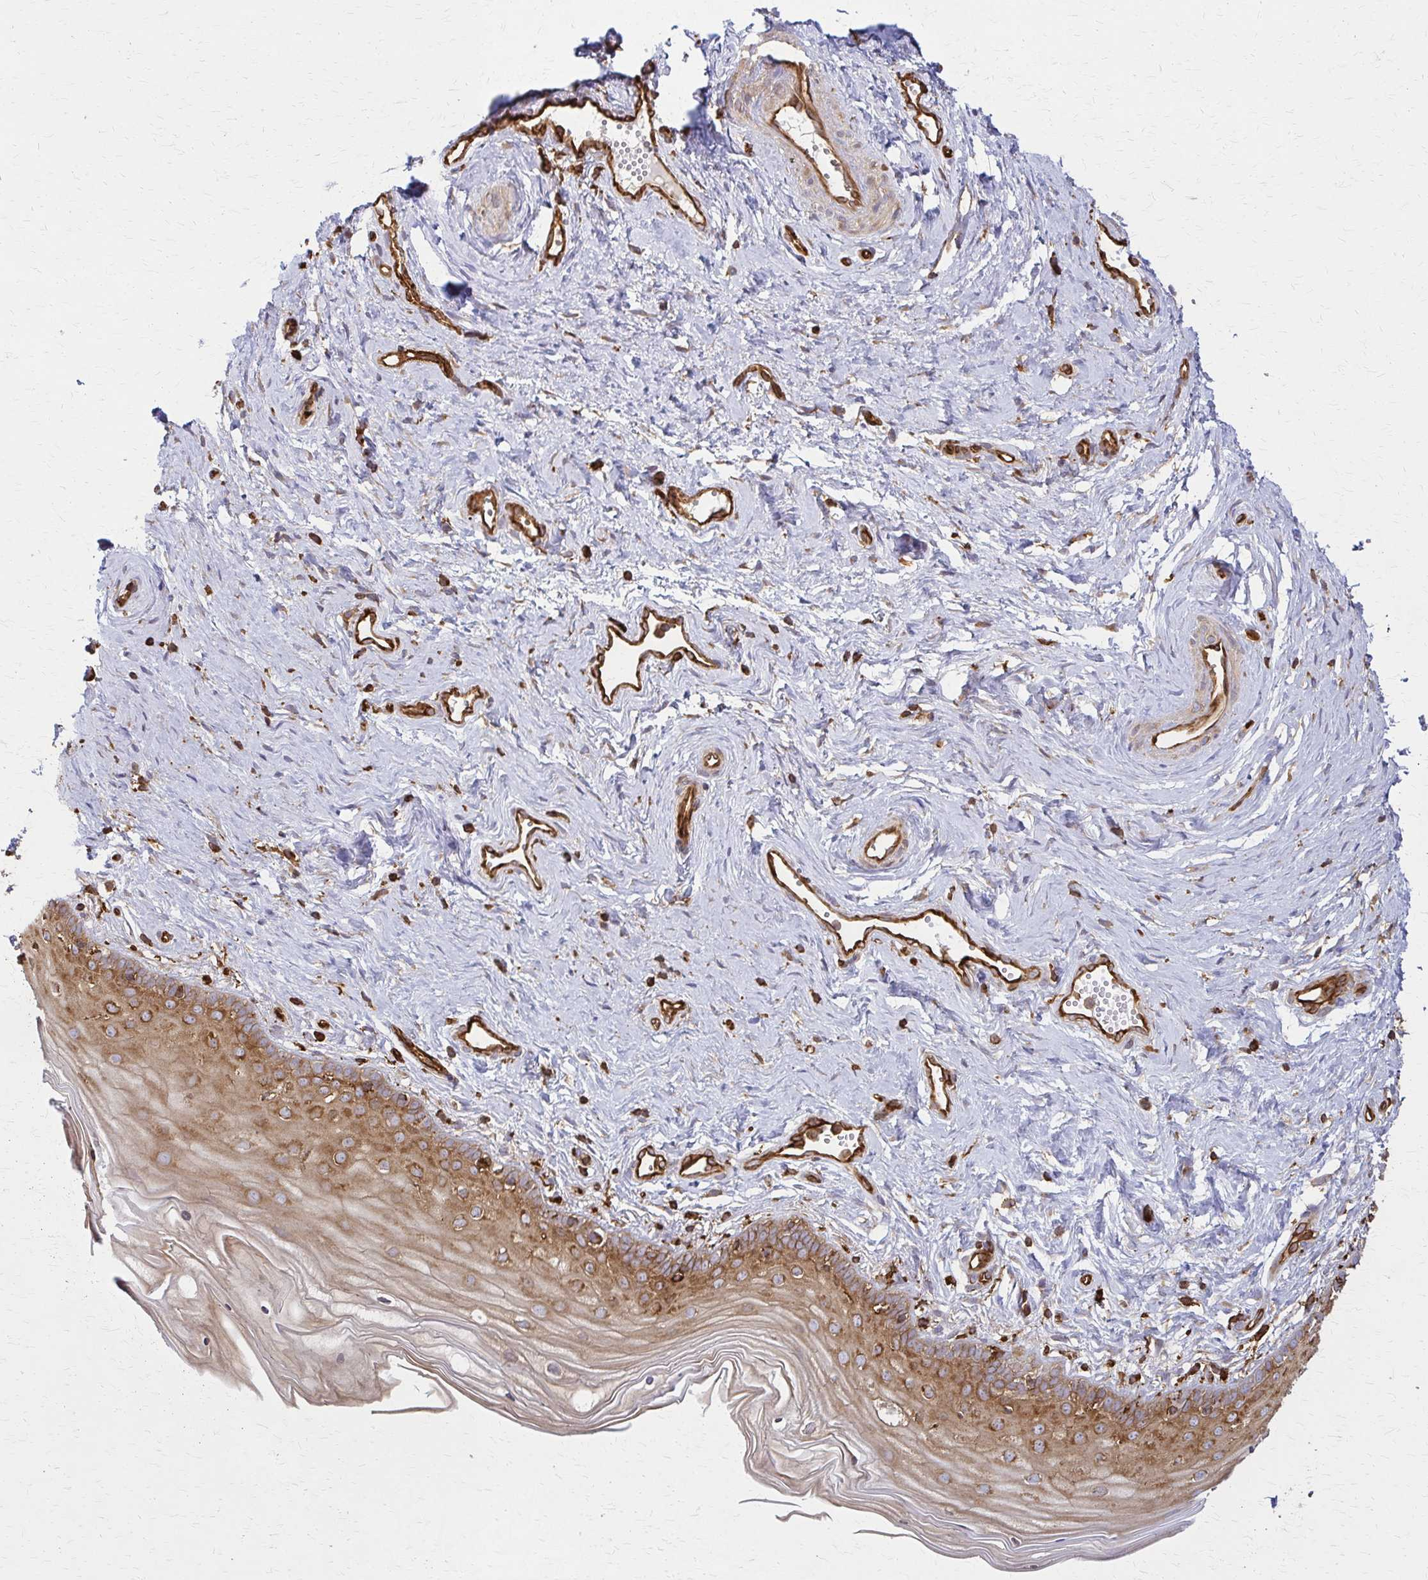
{"staining": {"intensity": "moderate", "quantity": "25%-75%", "location": "cytoplasmic/membranous"}, "tissue": "vagina", "cell_type": "Squamous epithelial cells", "image_type": "normal", "snomed": [{"axis": "morphology", "description": "Normal tissue, NOS"}, {"axis": "topography", "description": "Vagina"}], "caption": "Immunohistochemical staining of normal vagina displays 25%-75% levels of moderate cytoplasmic/membranous protein expression in about 25%-75% of squamous epithelial cells.", "gene": "WASF2", "patient": {"sex": "female", "age": 38}}